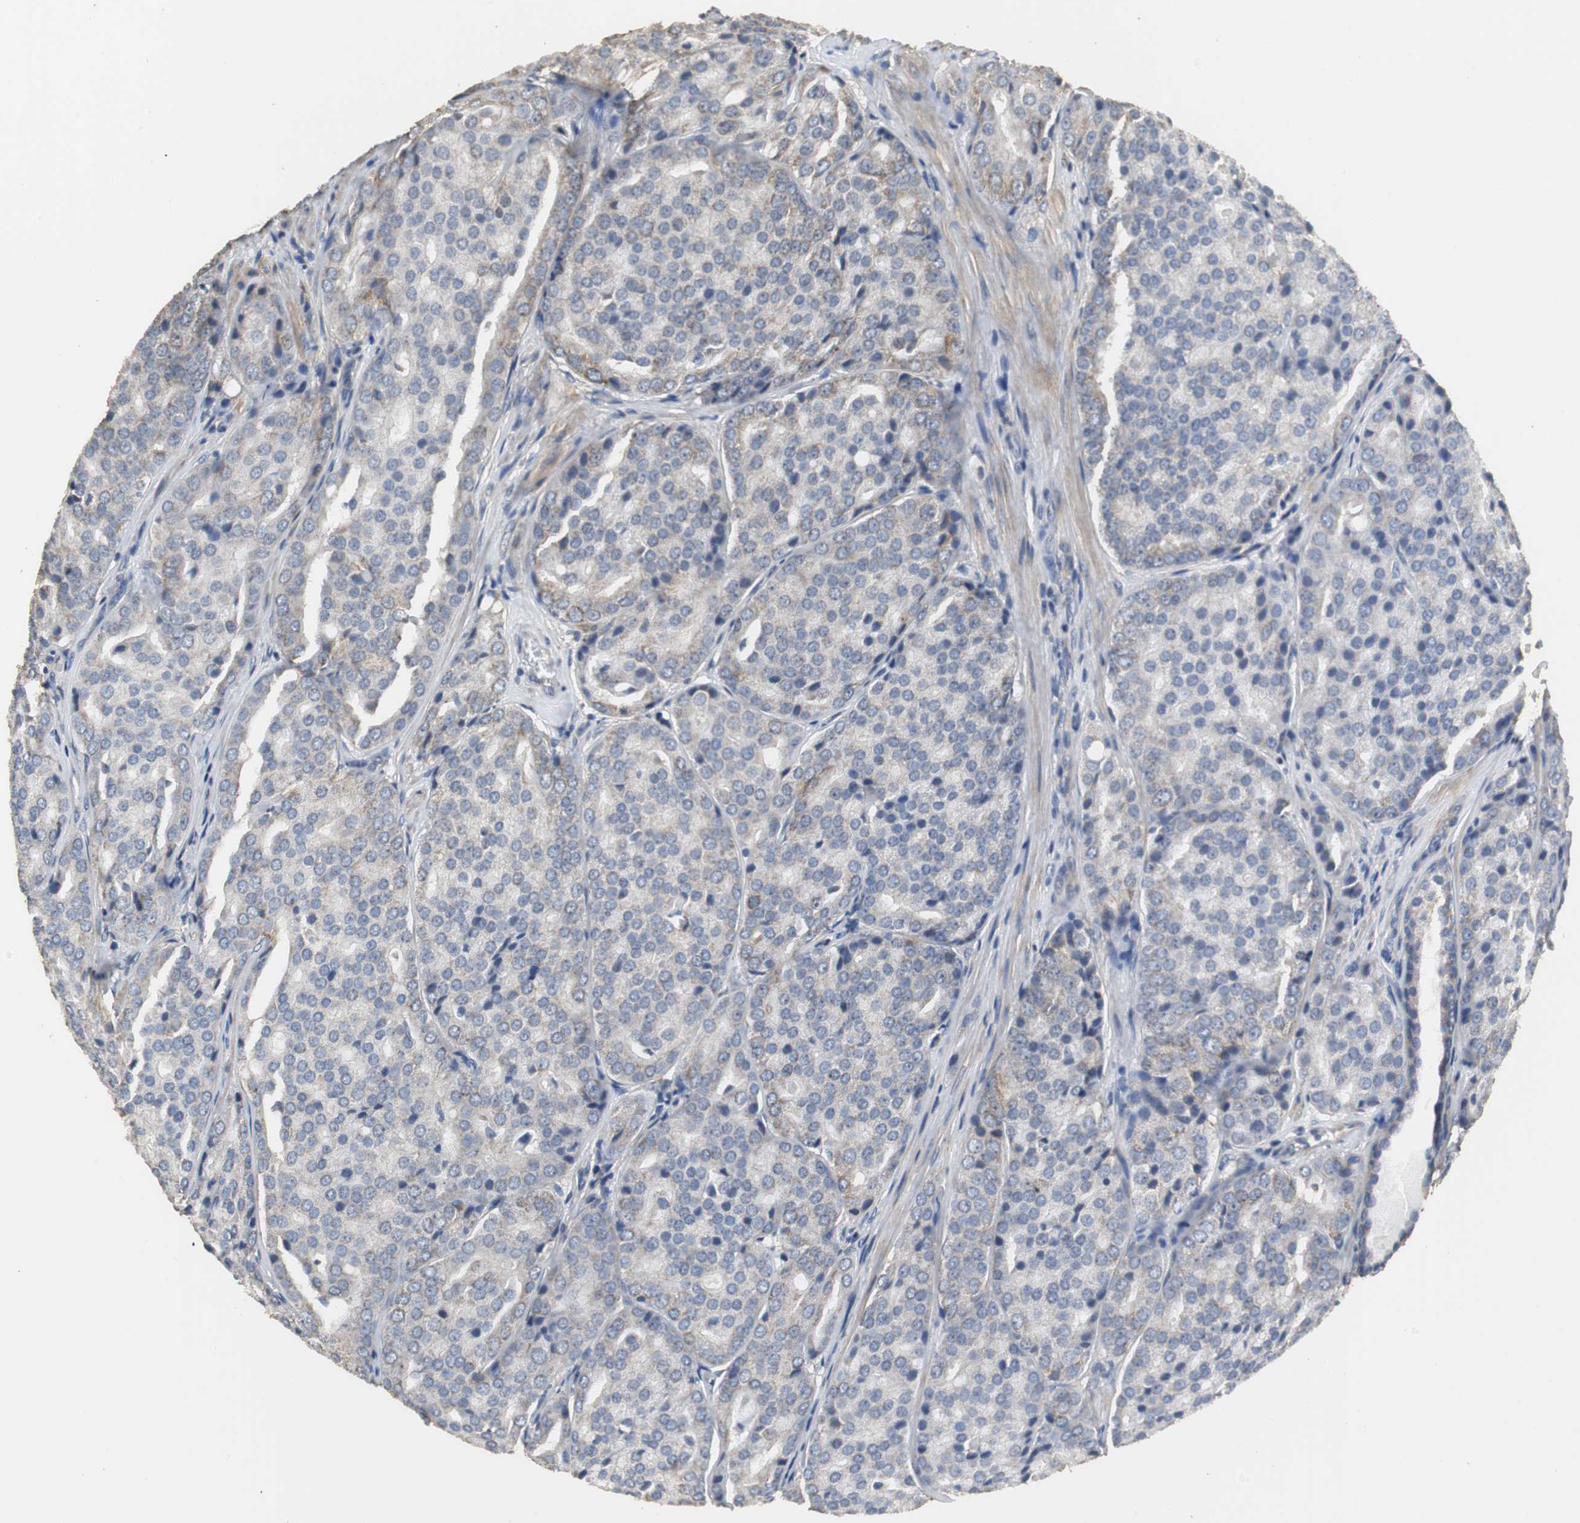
{"staining": {"intensity": "moderate", "quantity": "<25%", "location": "cytoplasmic/membranous"}, "tissue": "prostate cancer", "cell_type": "Tumor cells", "image_type": "cancer", "snomed": [{"axis": "morphology", "description": "Adenocarcinoma, High grade"}, {"axis": "topography", "description": "Prostate"}], "caption": "The micrograph reveals staining of prostate cancer, revealing moderate cytoplasmic/membranous protein staining (brown color) within tumor cells. The staining was performed using DAB (3,3'-diaminobenzidine), with brown indicating positive protein expression. Nuclei are stained blue with hematoxylin.", "gene": "HMGCL", "patient": {"sex": "male", "age": 64}}